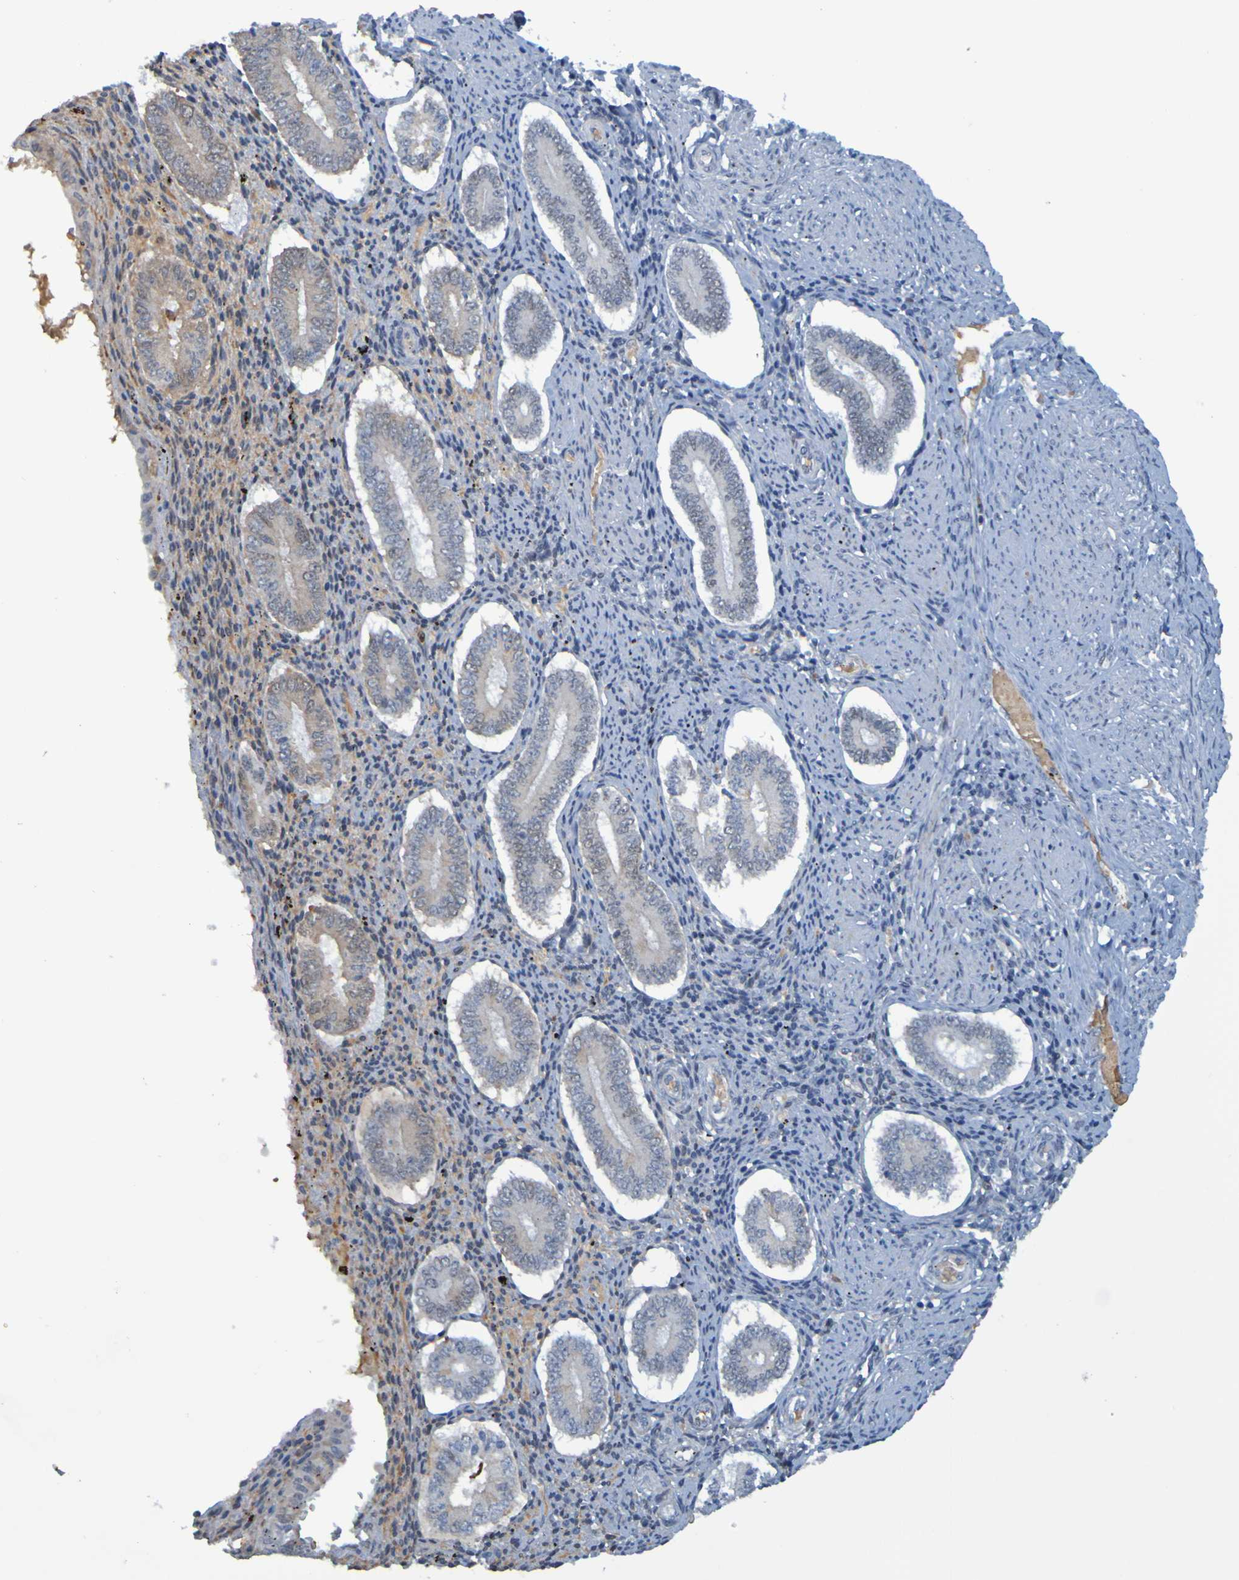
{"staining": {"intensity": "negative", "quantity": "none", "location": "none"}, "tissue": "endometrium", "cell_type": "Cells in endometrial stroma", "image_type": "normal", "snomed": [{"axis": "morphology", "description": "Normal tissue, NOS"}, {"axis": "topography", "description": "Endometrium"}], "caption": "Immunohistochemistry (IHC) photomicrograph of benign human endometrium stained for a protein (brown), which demonstrates no expression in cells in endometrial stroma. (Stains: DAB (3,3'-diaminobenzidine) immunohistochemistry (IHC) with hematoxylin counter stain, Microscopy: brightfield microscopy at high magnification).", "gene": "USP36", "patient": {"sex": "female", "age": 42}}